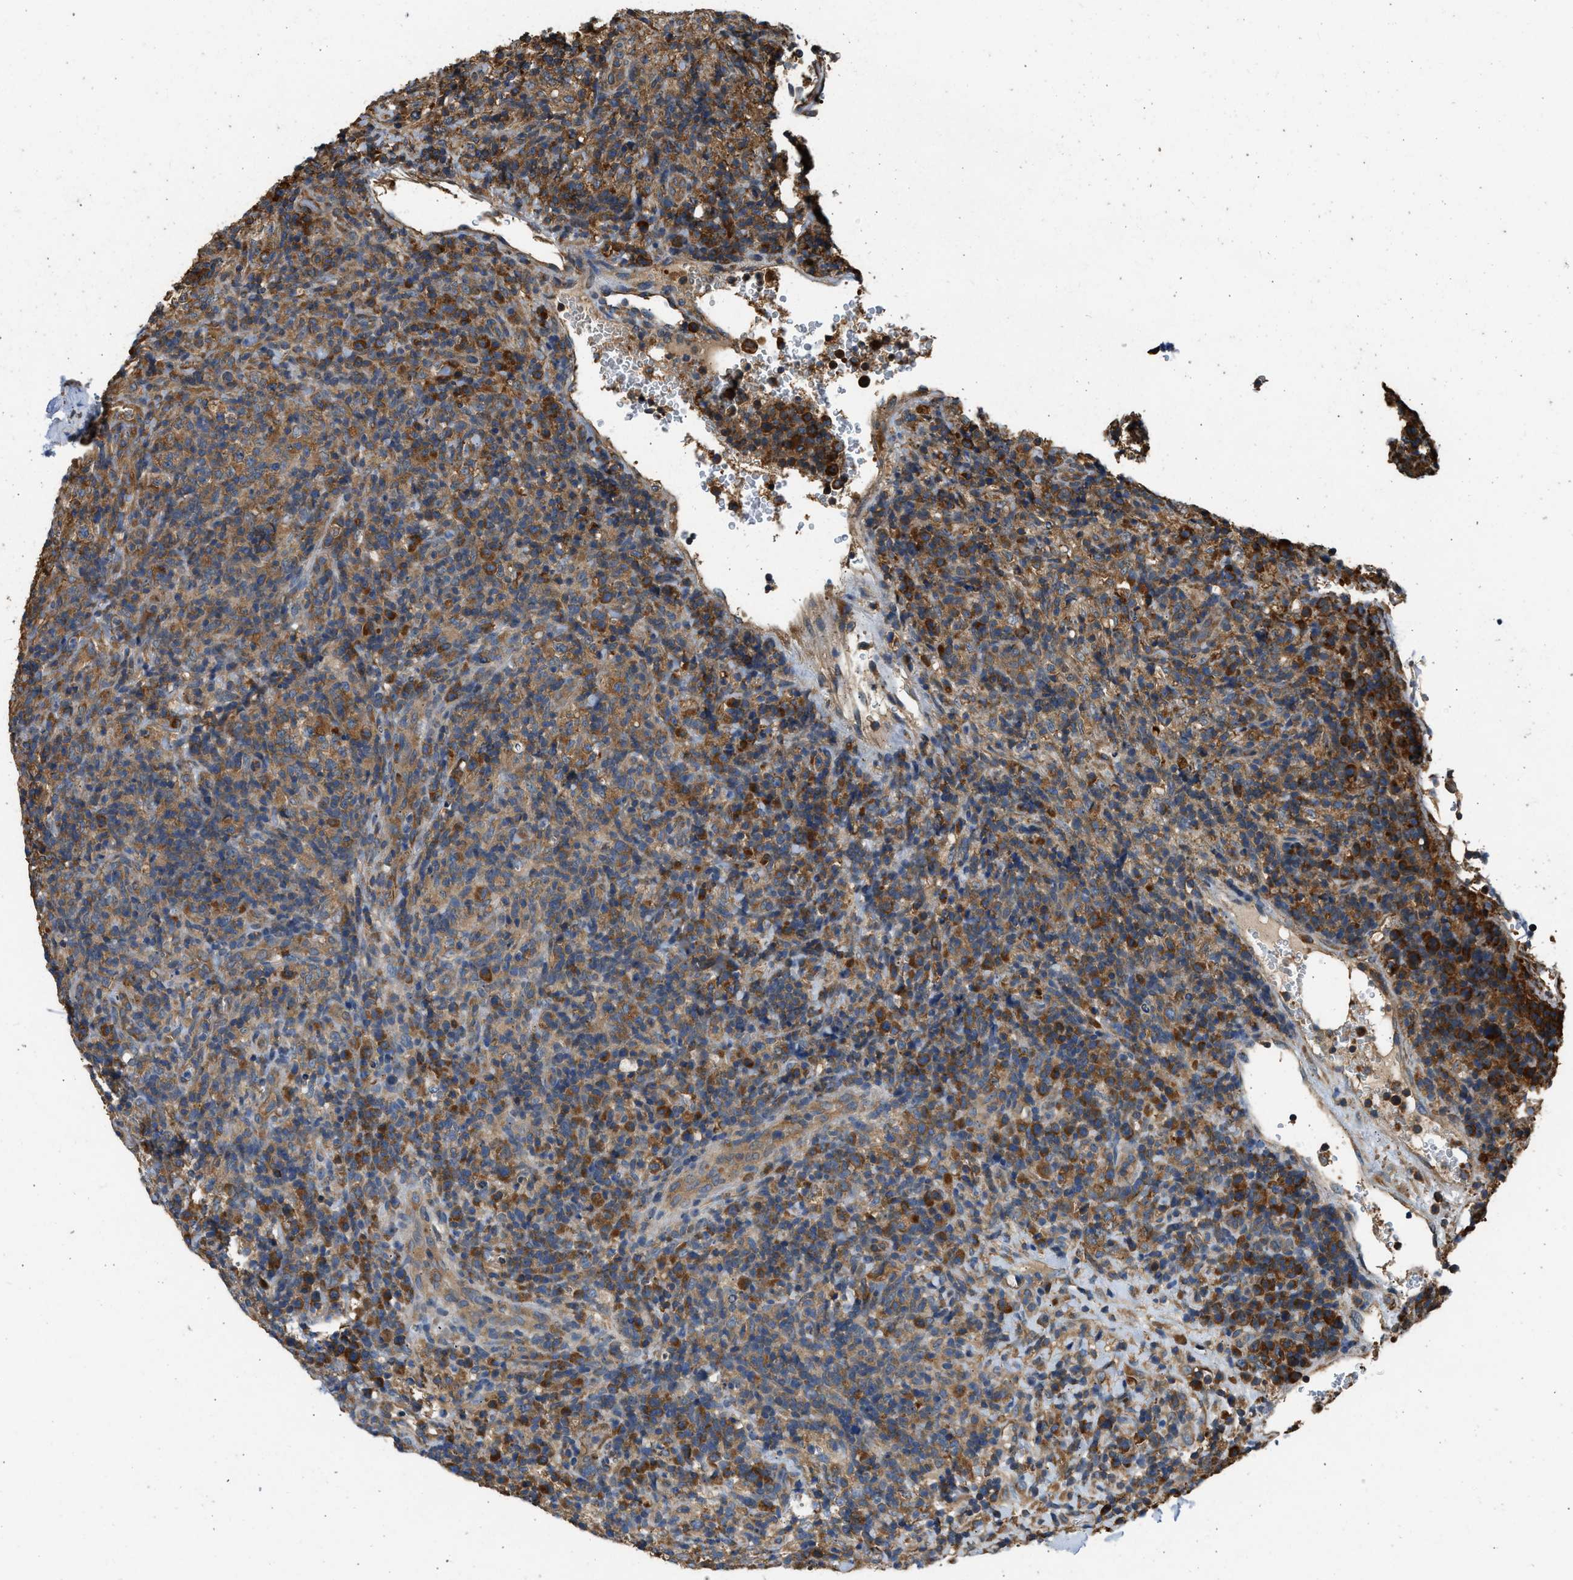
{"staining": {"intensity": "moderate", "quantity": ">75%", "location": "cytoplasmic/membranous"}, "tissue": "lymphoma", "cell_type": "Tumor cells", "image_type": "cancer", "snomed": [{"axis": "morphology", "description": "Malignant lymphoma, non-Hodgkin's type, High grade"}, {"axis": "topography", "description": "Lymph node"}], "caption": "This image shows immunohistochemistry staining of high-grade malignant lymphoma, non-Hodgkin's type, with medium moderate cytoplasmic/membranous expression in approximately >75% of tumor cells.", "gene": "SLC36A4", "patient": {"sex": "female", "age": 76}}